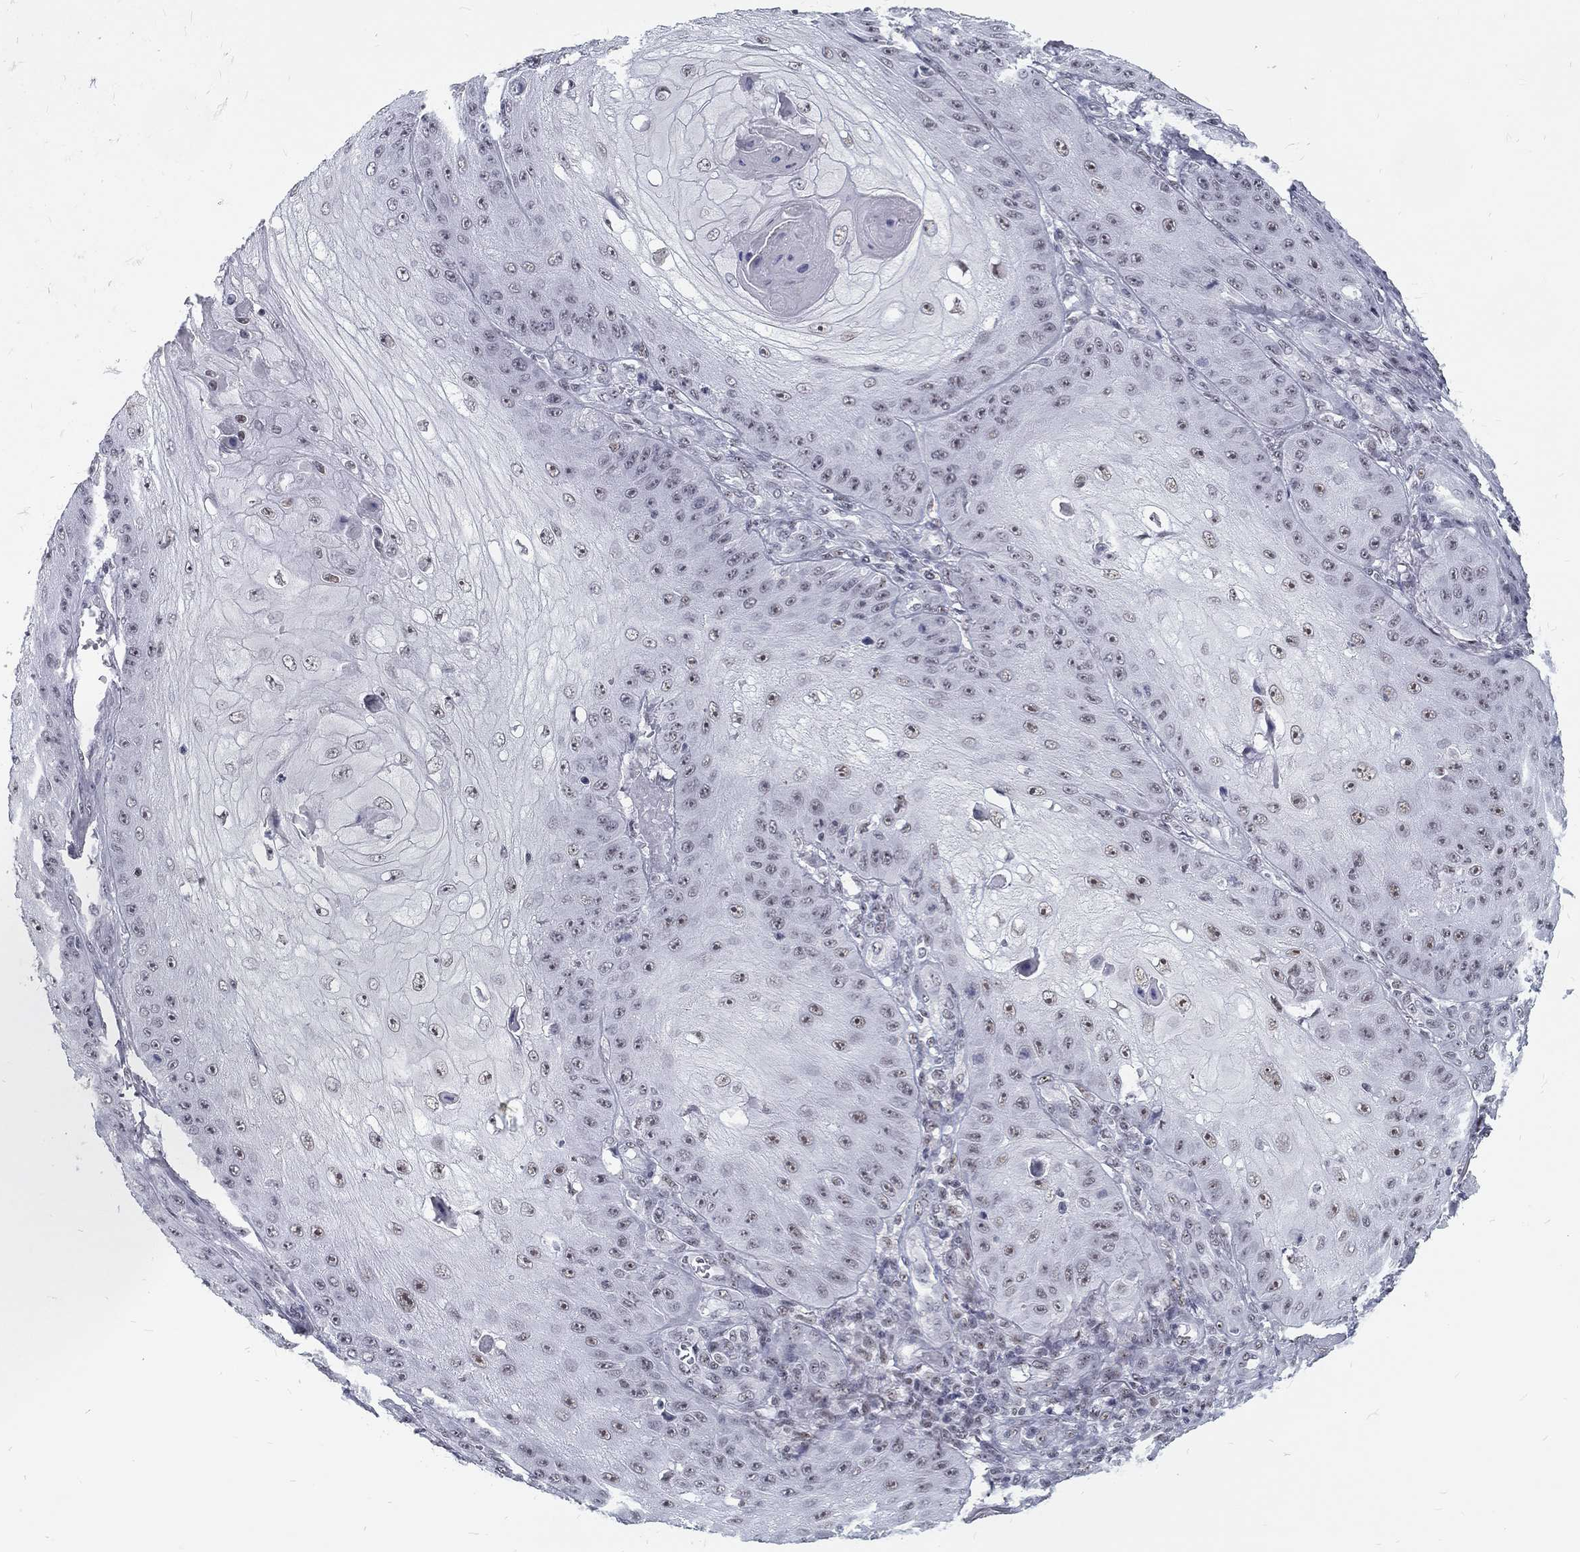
{"staining": {"intensity": "negative", "quantity": "none", "location": "none"}, "tissue": "skin cancer", "cell_type": "Tumor cells", "image_type": "cancer", "snomed": [{"axis": "morphology", "description": "Squamous cell carcinoma, NOS"}, {"axis": "topography", "description": "Skin"}], "caption": "This is a photomicrograph of immunohistochemistry staining of skin cancer, which shows no positivity in tumor cells.", "gene": "SNORC", "patient": {"sex": "male", "age": 70}}